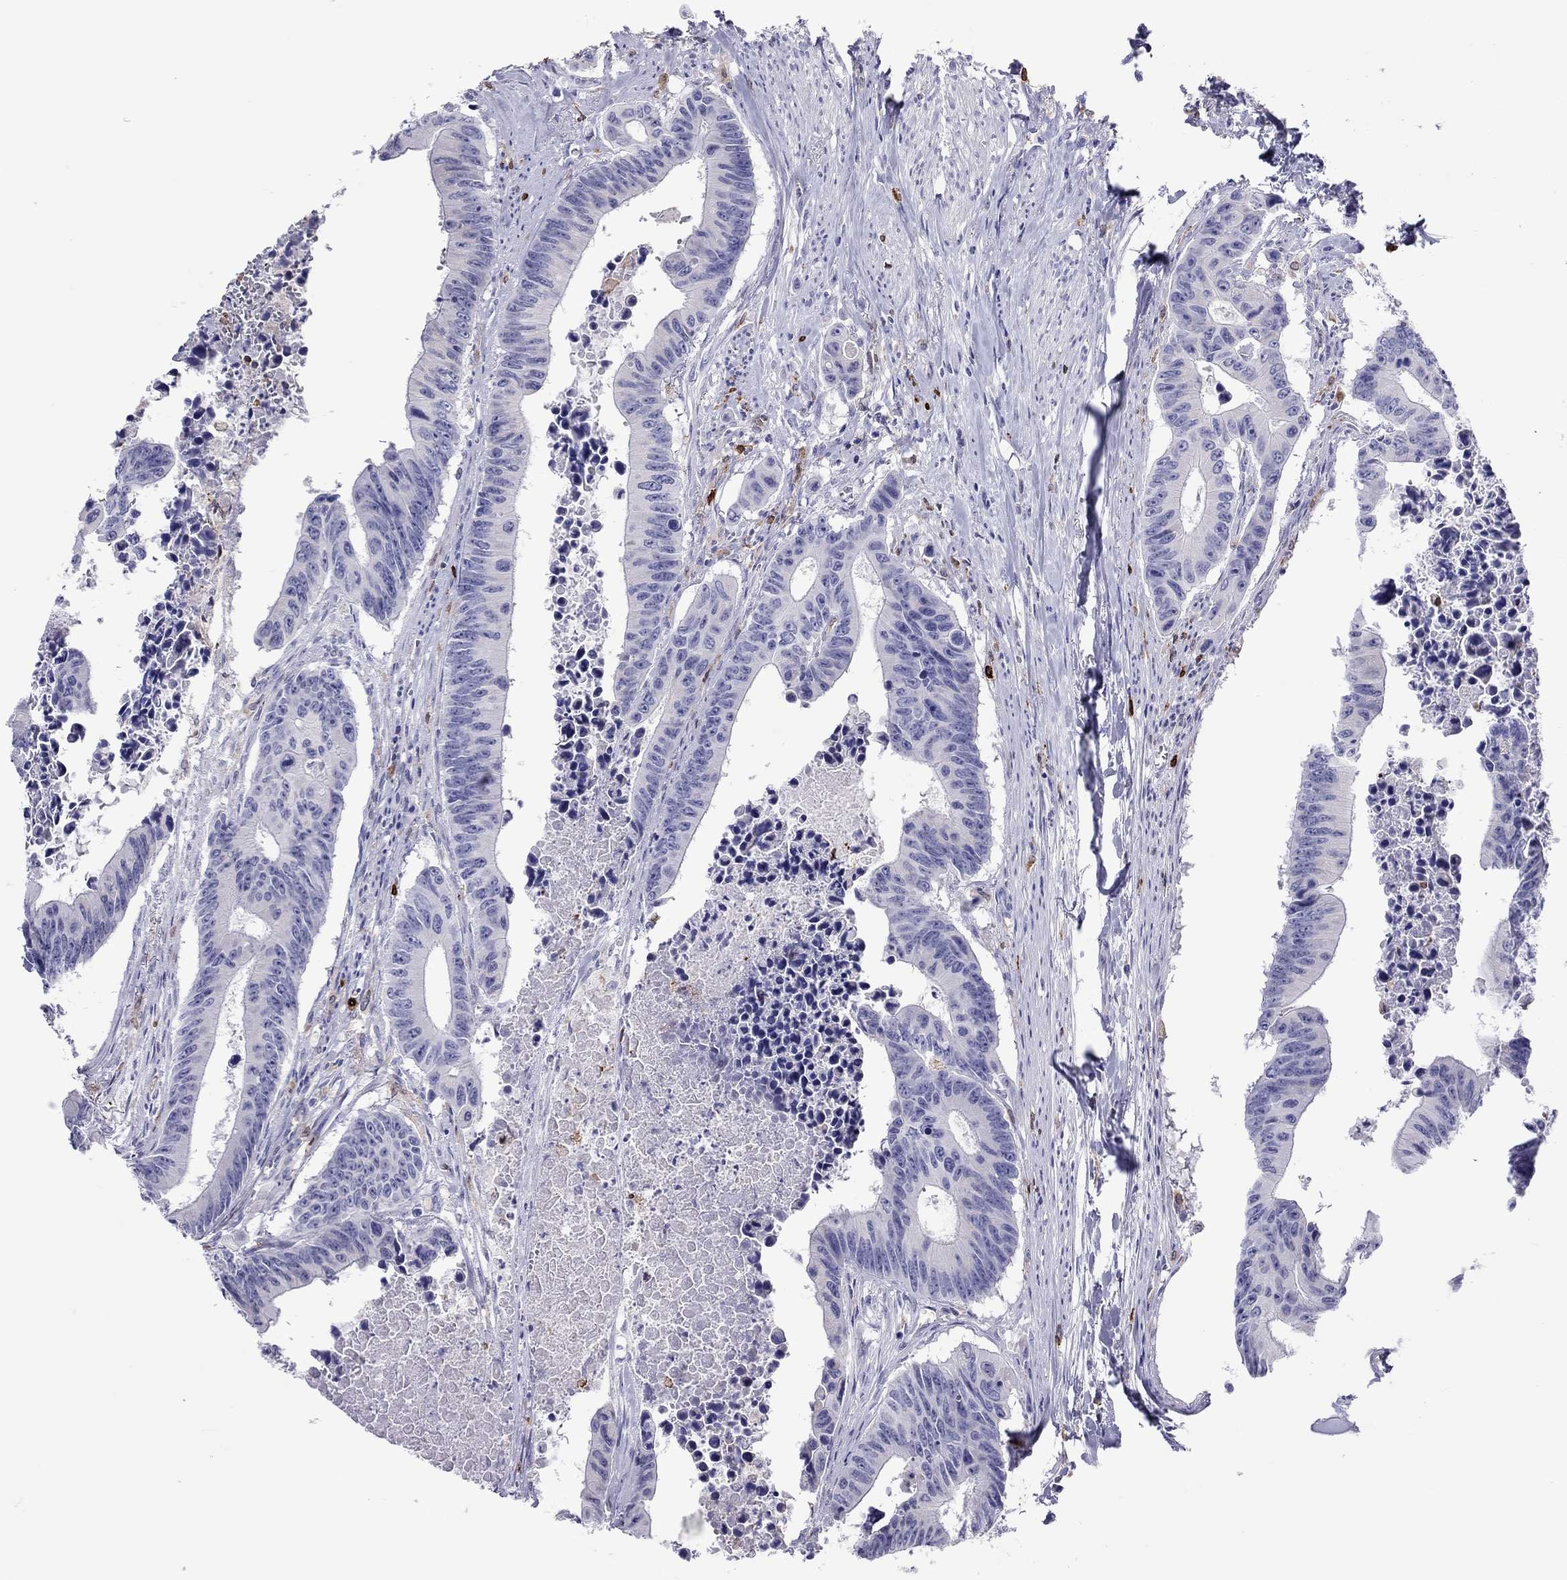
{"staining": {"intensity": "negative", "quantity": "none", "location": "none"}, "tissue": "colorectal cancer", "cell_type": "Tumor cells", "image_type": "cancer", "snomed": [{"axis": "morphology", "description": "Adenocarcinoma, NOS"}, {"axis": "topography", "description": "Colon"}], "caption": "Human colorectal cancer stained for a protein using immunohistochemistry displays no staining in tumor cells.", "gene": "ADORA2A", "patient": {"sex": "female", "age": 87}}